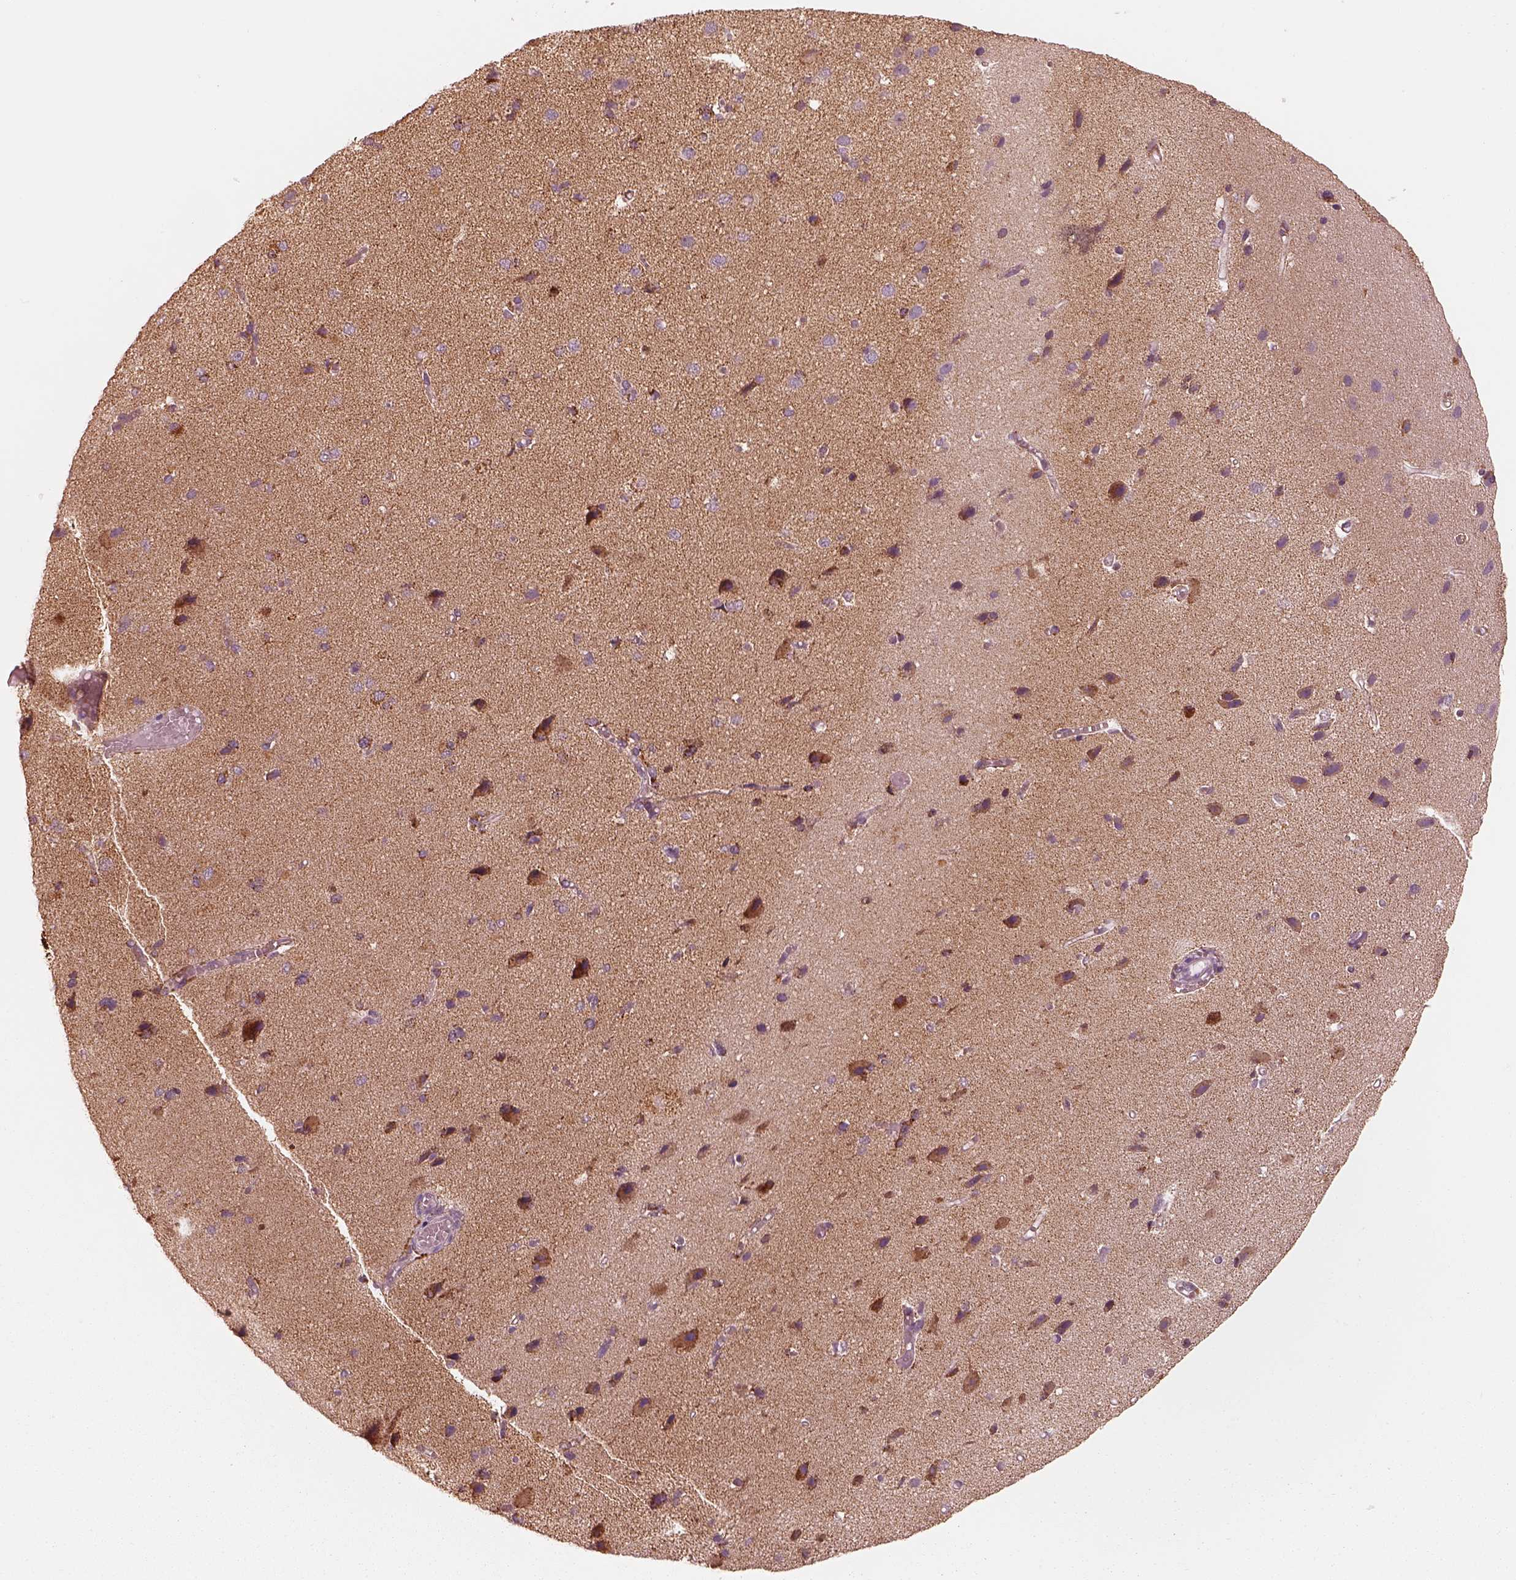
{"staining": {"intensity": "negative", "quantity": "none", "location": "none"}, "tissue": "cerebral cortex", "cell_type": "Endothelial cells", "image_type": "normal", "snomed": [{"axis": "morphology", "description": "Normal tissue, NOS"}, {"axis": "morphology", "description": "Glioma, malignant, High grade"}, {"axis": "topography", "description": "Cerebral cortex"}], "caption": "This is an immunohistochemistry photomicrograph of normal cerebral cortex. There is no expression in endothelial cells.", "gene": "ENTPD6", "patient": {"sex": "male", "age": 71}}